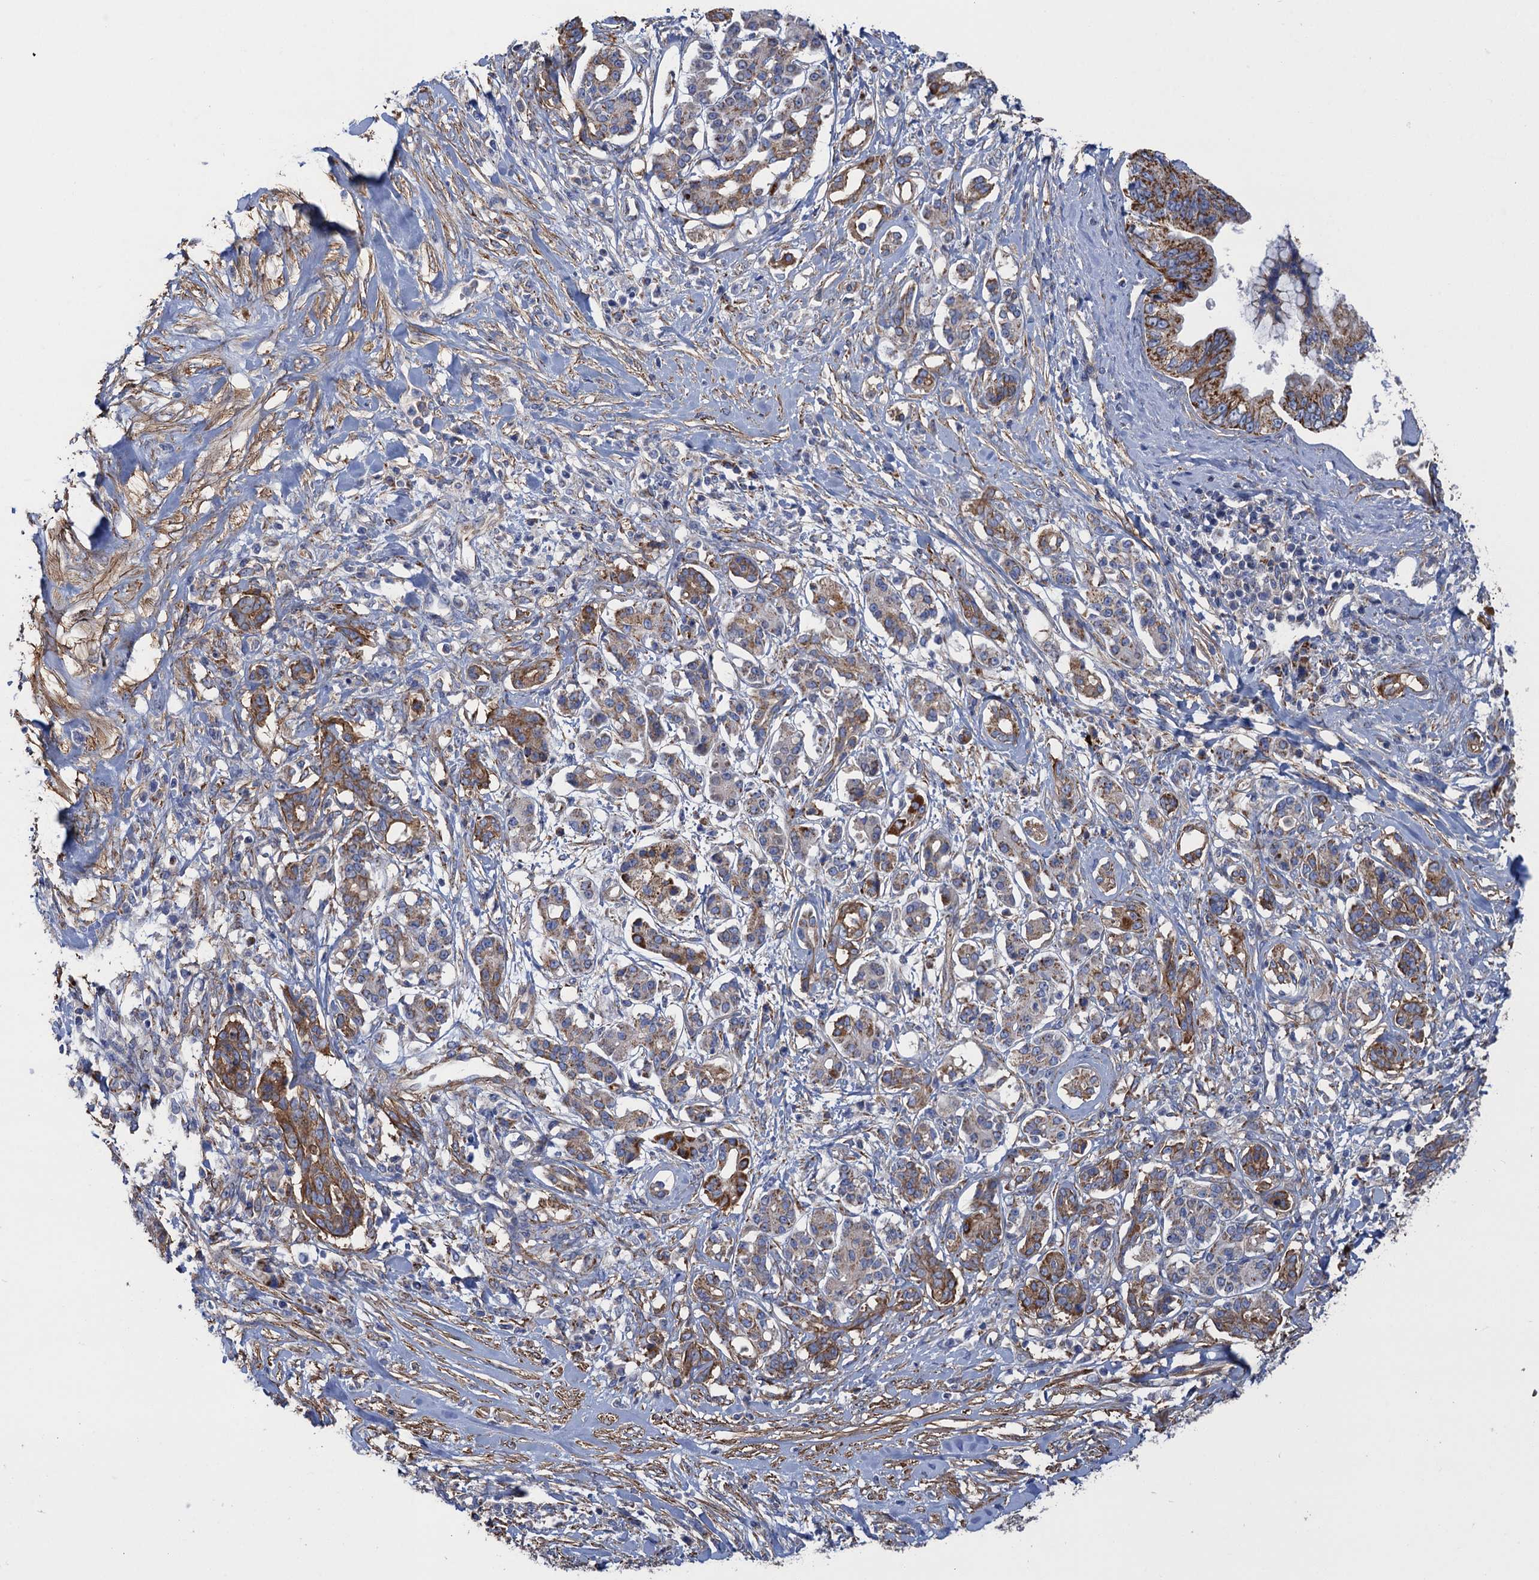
{"staining": {"intensity": "moderate", "quantity": "25%-75%", "location": "cytoplasmic/membranous"}, "tissue": "pancreatic cancer", "cell_type": "Tumor cells", "image_type": "cancer", "snomed": [{"axis": "morphology", "description": "Adenocarcinoma, NOS"}, {"axis": "topography", "description": "Pancreas"}], "caption": "There is medium levels of moderate cytoplasmic/membranous positivity in tumor cells of pancreatic adenocarcinoma, as demonstrated by immunohistochemical staining (brown color).", "gene": "GCSH", "patient": {"sex": "female", "age": 56}}